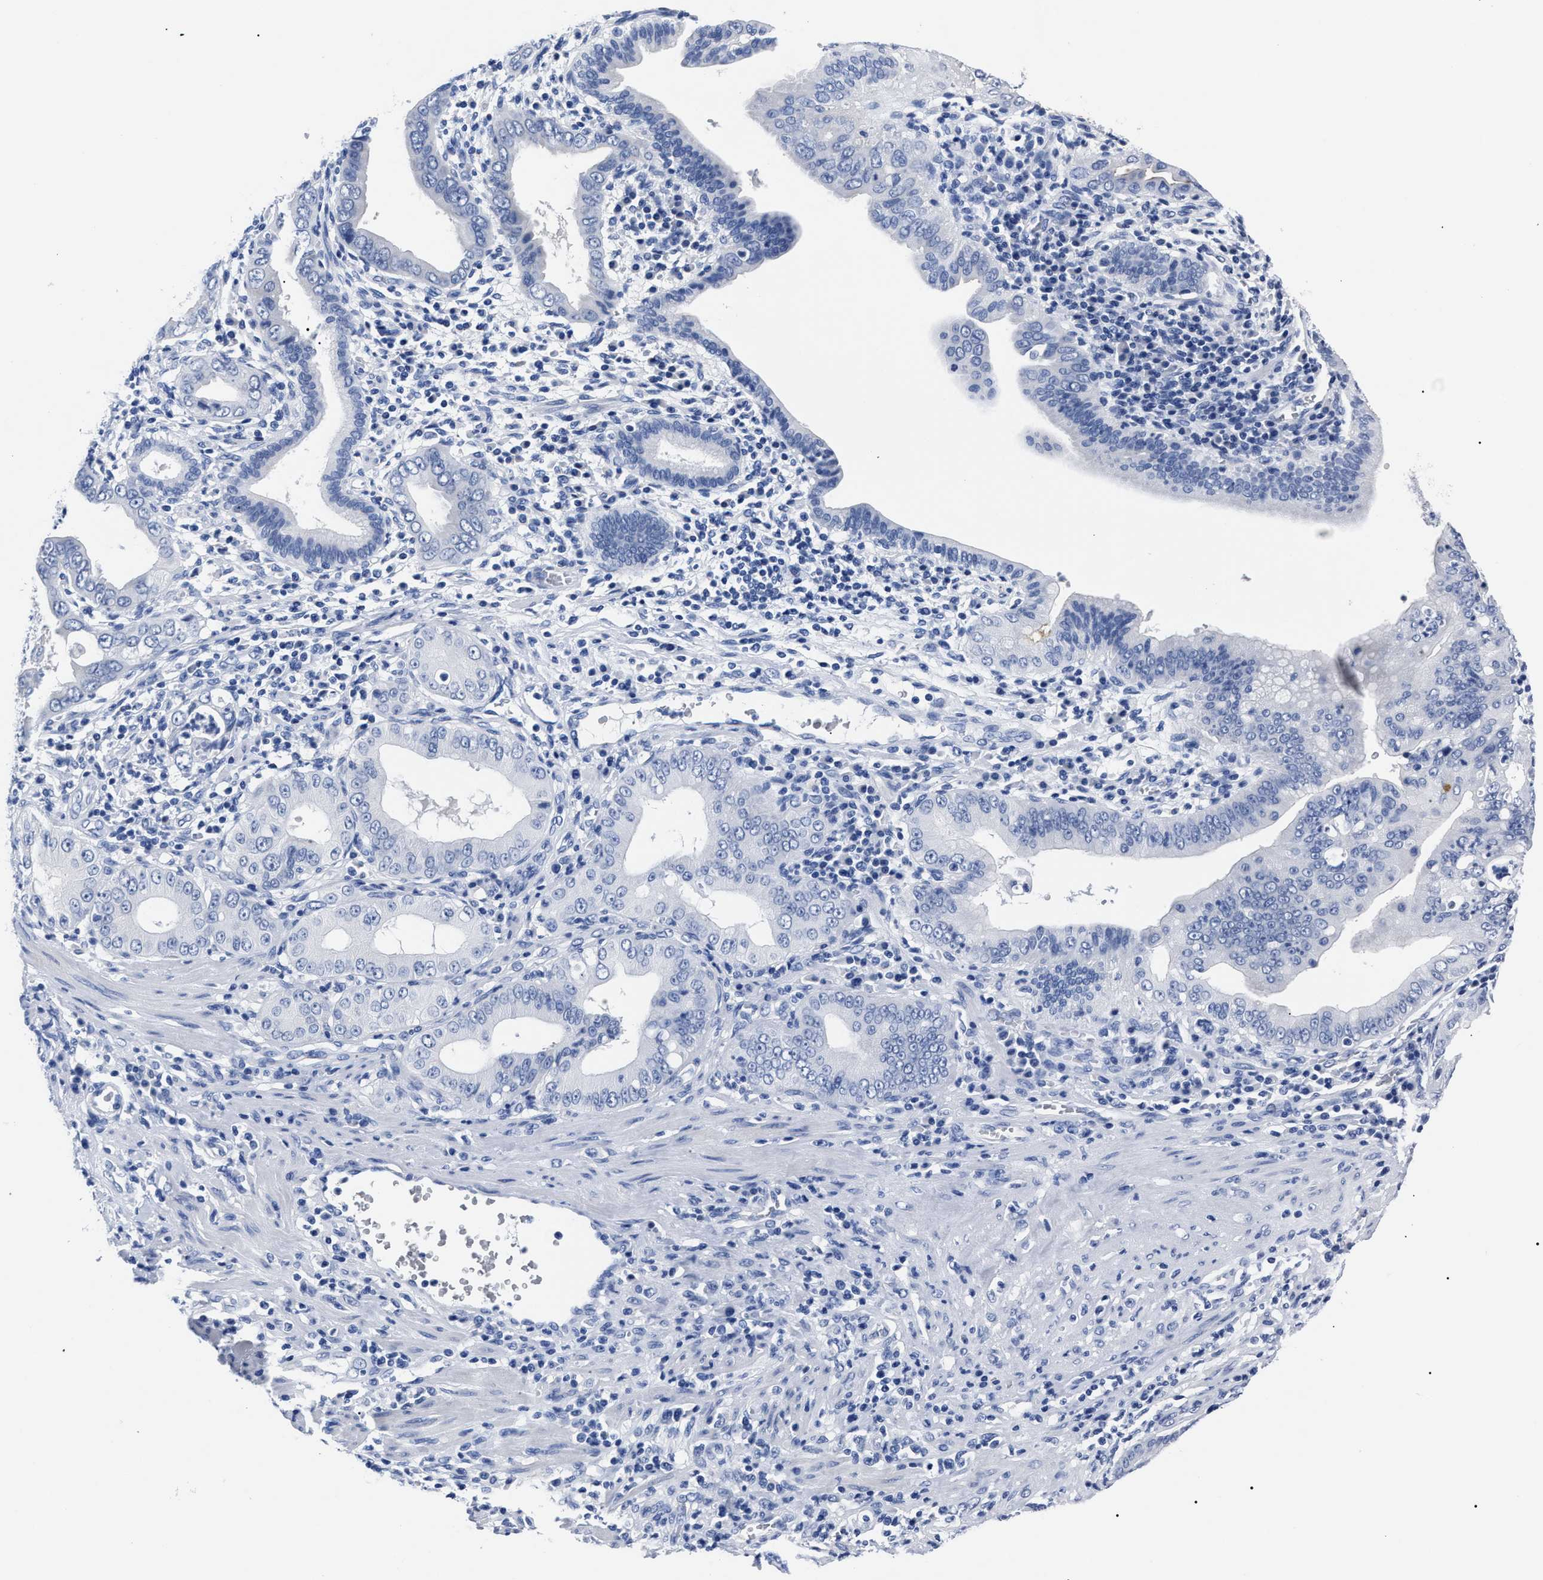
{"staining": {"intensity": "negative", "quantity": "none", "location": "none"}, "tissue": "pancreatic cancer", "cell_type": "Tumor cells", "image_type": "cancer", "snomed": [{"axis": "morphology", "description": "Normal tissue, NOS"}, {"axis": "topography", "description": "Lymph node"}], "caption": "Pancreatic cancer stained for a protein using immunohistochemistry demonstrates no staining tumor cells.", "gene": "ALPG", "patient": {"sex": "male", "age": 50}}